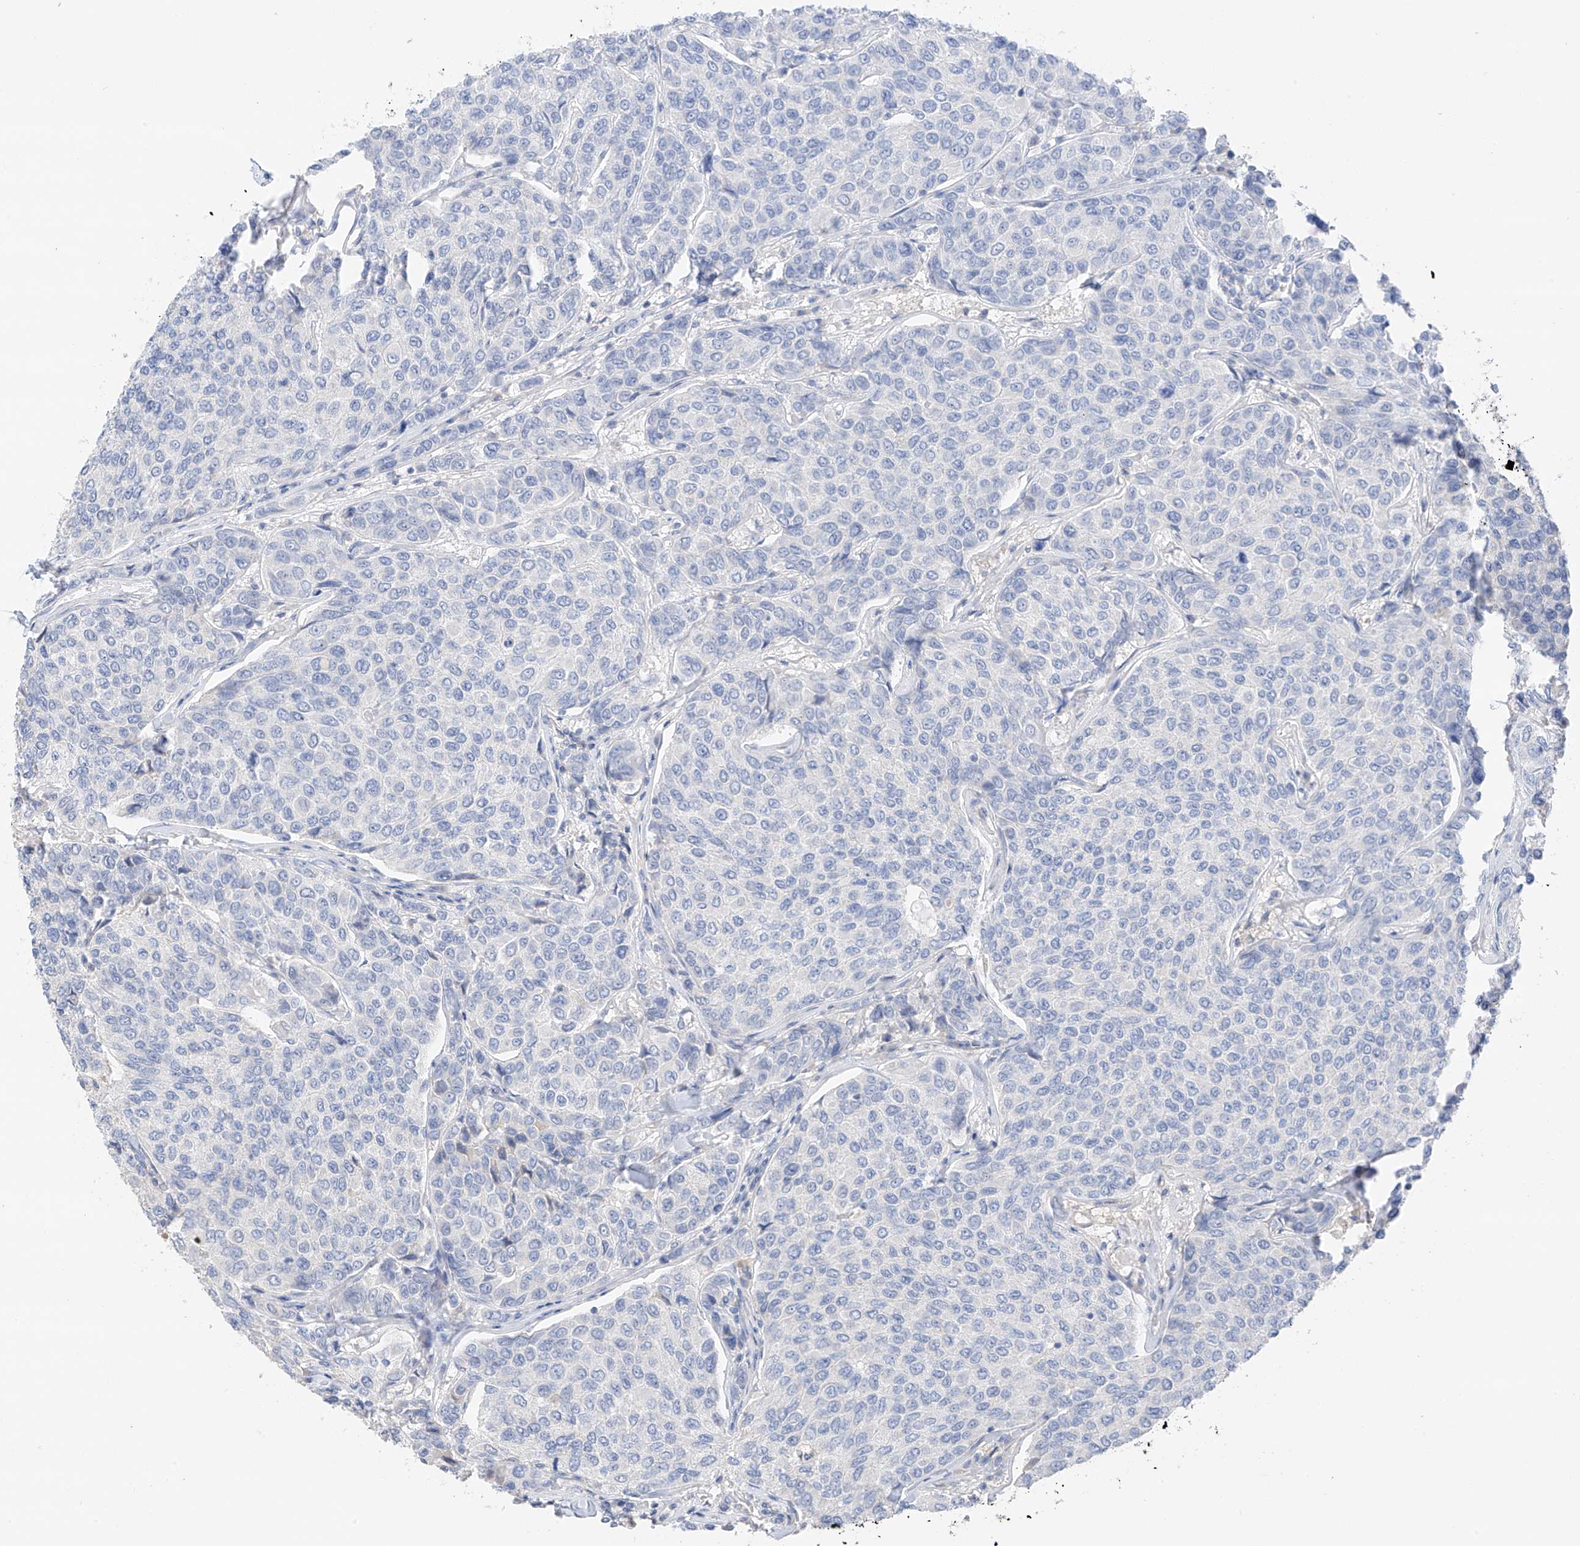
{"staining": {"intensity": "negative", "quantity": "none", "location": "none"}, "tissue": "breast cancer", "cell_type": "Tumor cells", "image_type": "cancer", "snomed": [{"axis": "morphology", "description": "Duct carcinoma"}, {"axis": "topography", "description": "Breast"}], "caption": "This is an immunohistochemistry histopathology image of human invasive ductal carcinoma (breast). There is no staining in tumor cells.", "gene": "CAPN13", "patient": {"sex": "female", "age": 55}}